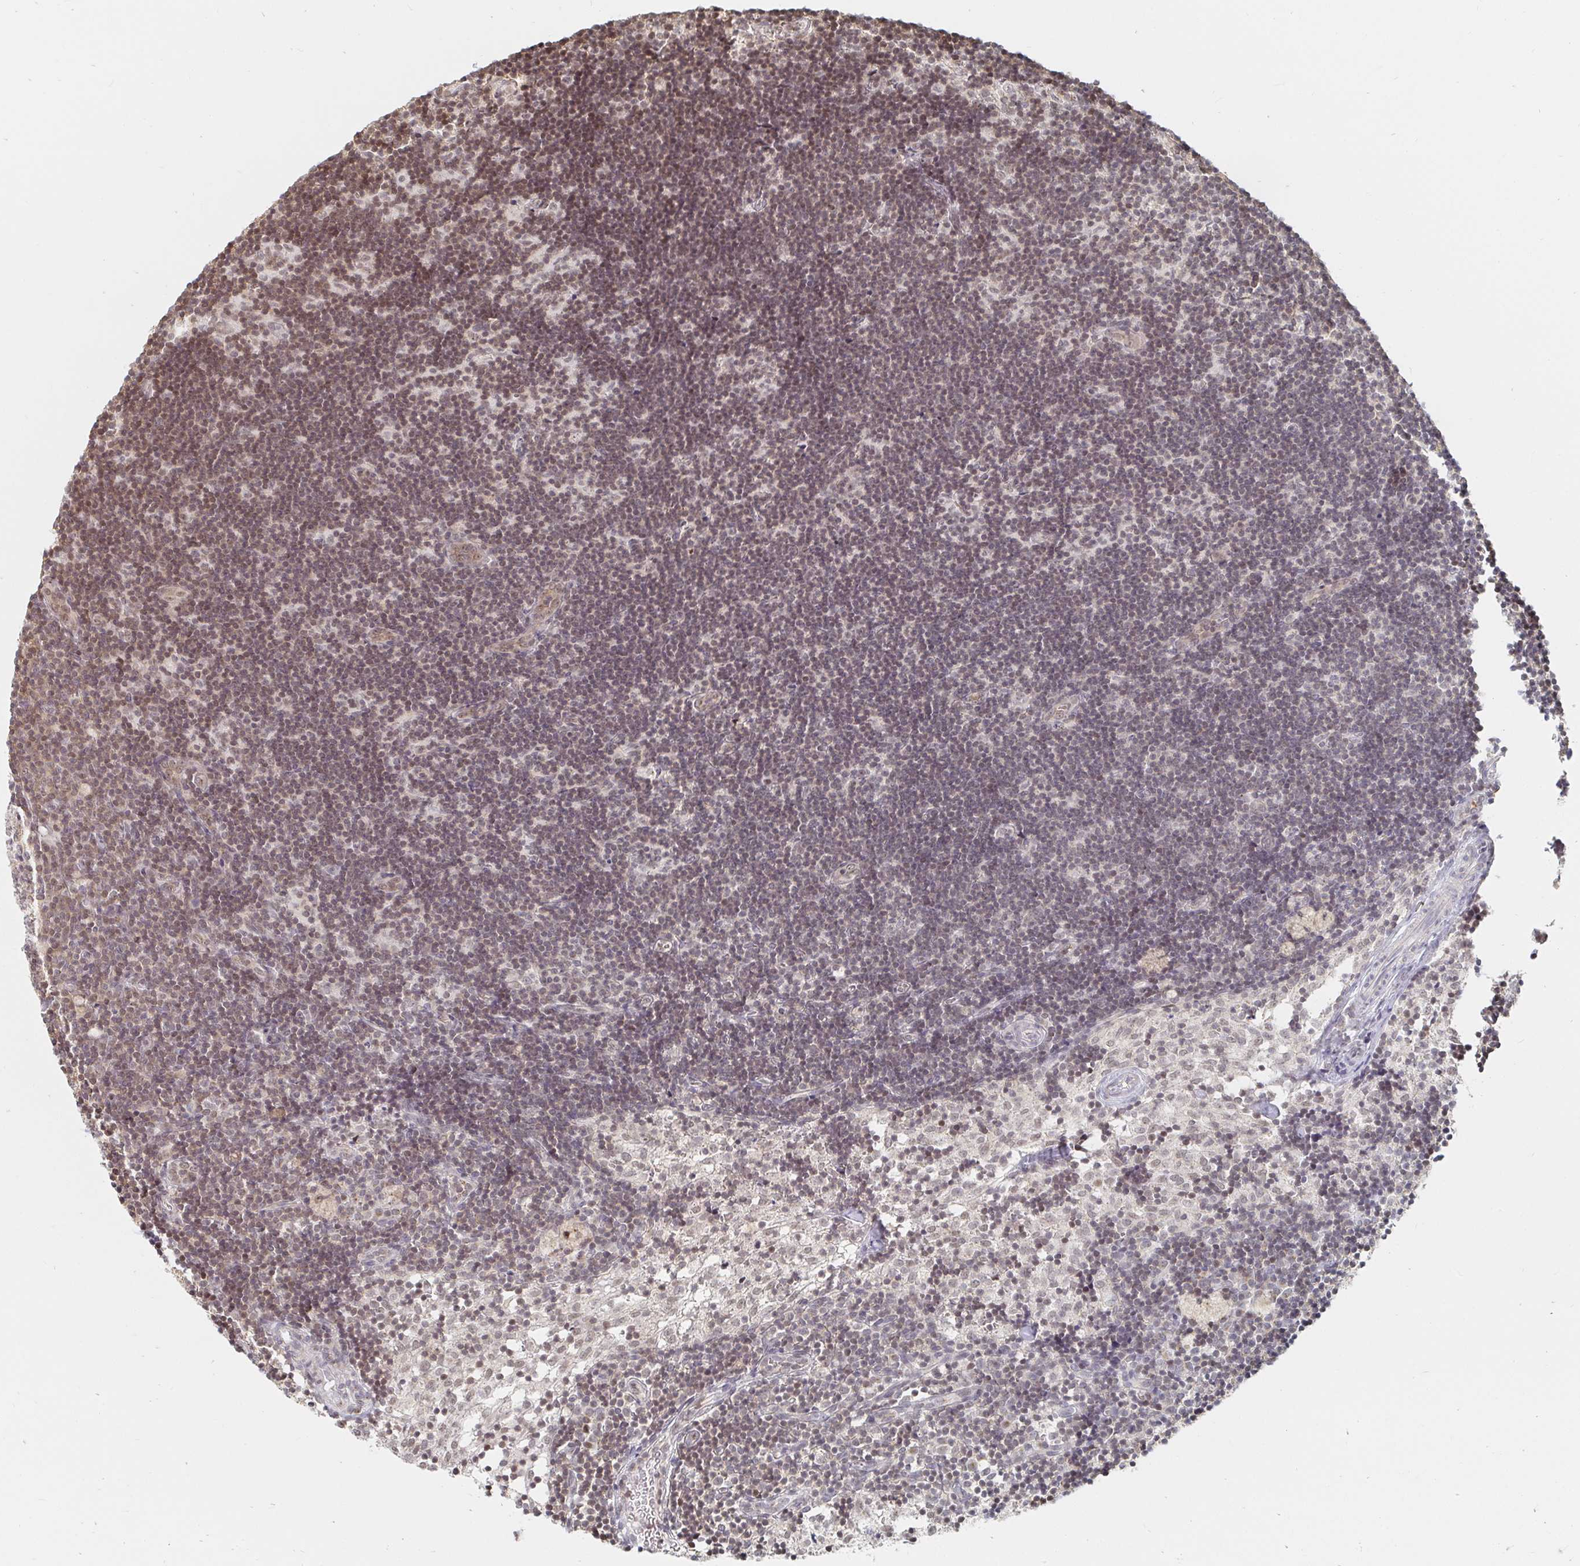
{"staining": {"intensity": "weak", "quantity": "<25%", "location": "nuclear"}, "tissue": "lymph node", "cell_type": "Germinal center cells", "image_type": "normal", "snomed": [{"axis": "morphology", "description": "Normal tissue, NOS"}, {"axis": "topography", "description": "Lymph node"}], "caption": "Immunohistochemistry (IHC) photomicrograph of normal lymph node stained for a protein (brown), which exhibits no positivity in germinal center cells.", "gene": "CHD2", "patient": {"sex": "female", "age": 31}}